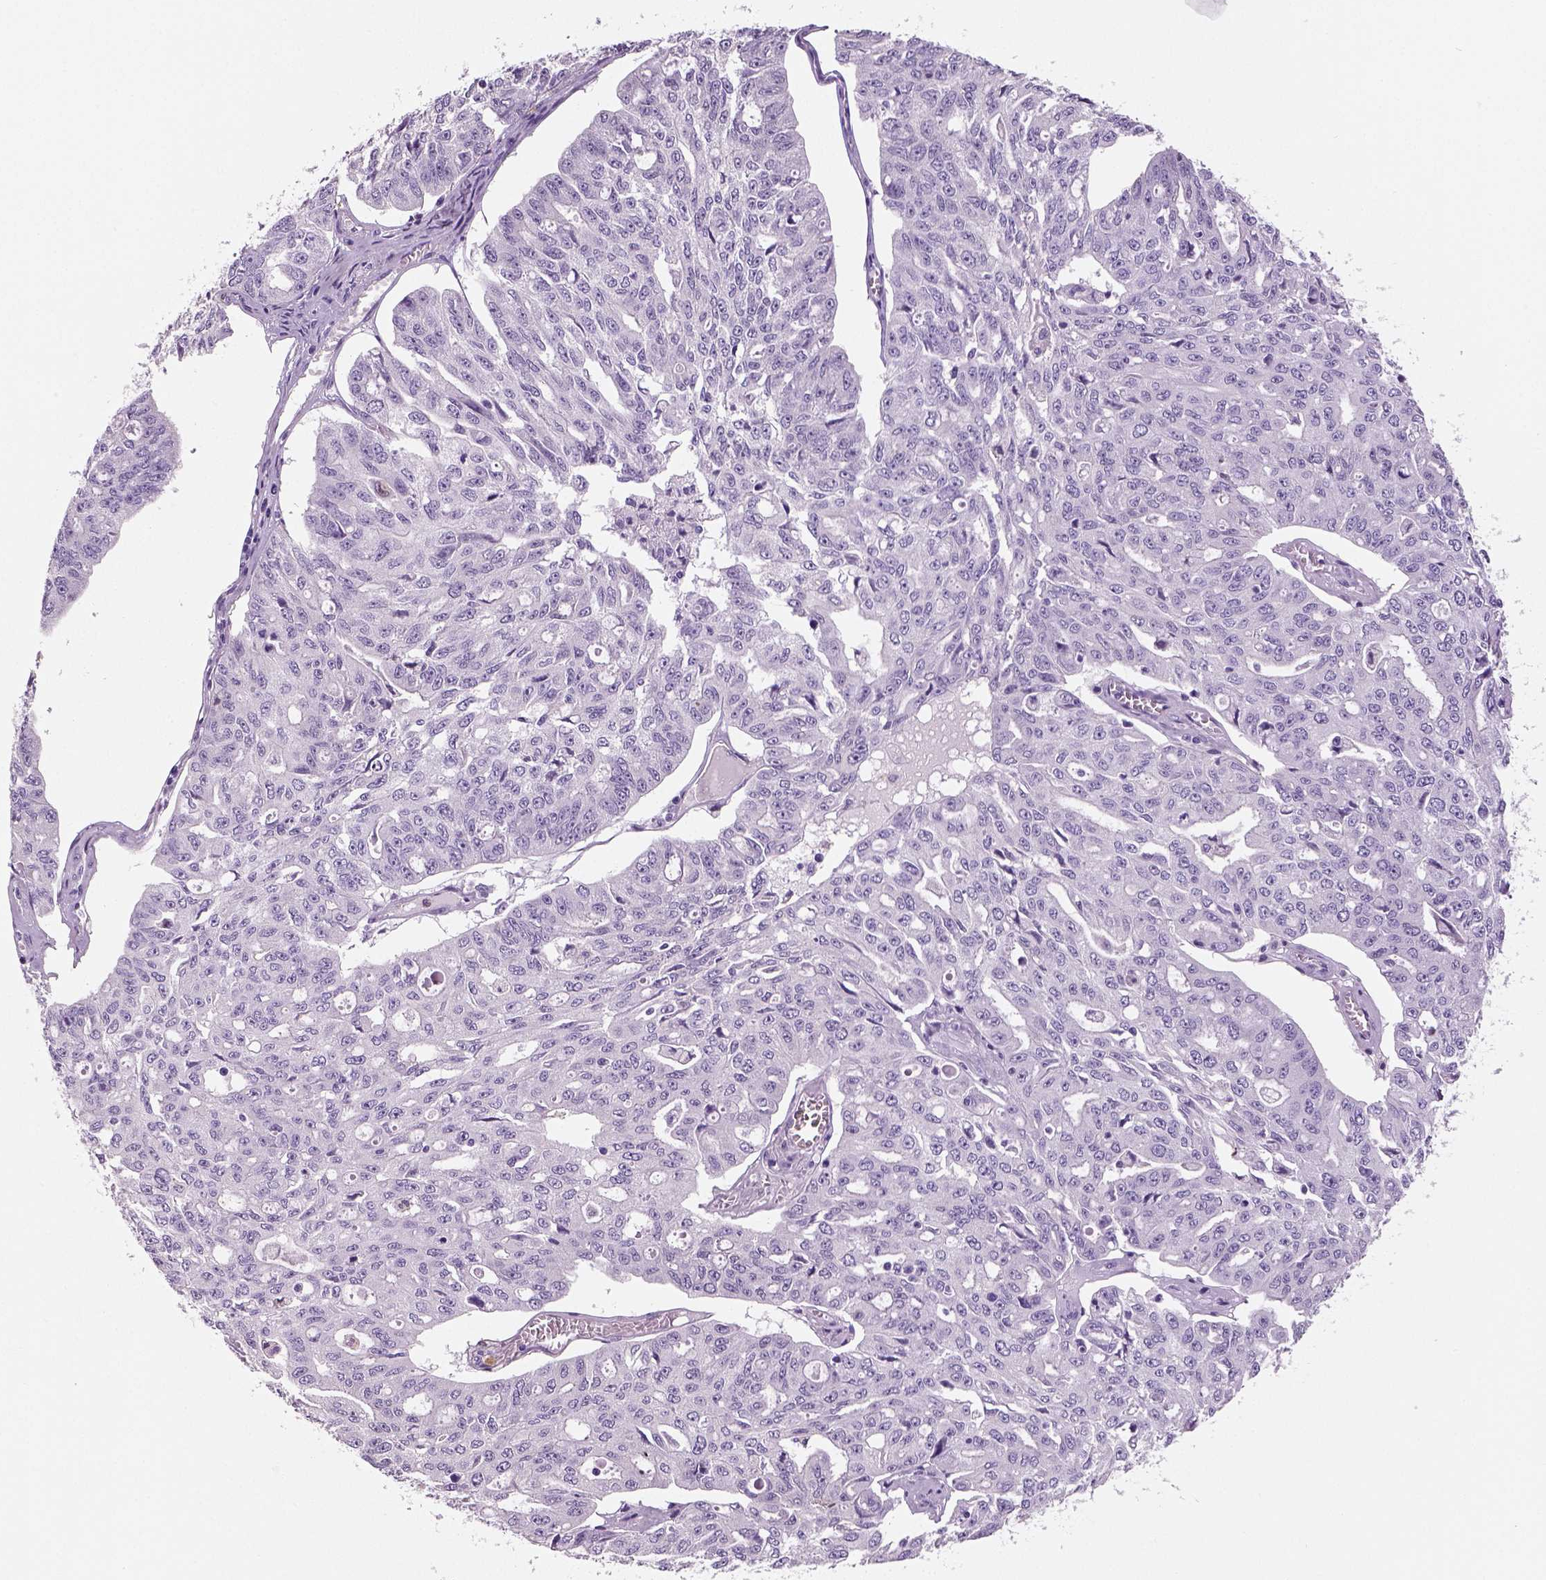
{"staining": {"intensity": "negative", "quantity": "none", "location": "none"}, "tissue": "ovarian cancer", "cell_type": "Tumor cells", "image_type": "cancer", "snomed": [{"axis": "morphology", "description": "Carcinoma, endometroid"}, {"axis": "topography", "description": "Ovary"}], "caption": "This is an immunohistochemistry (IHC) image of human ovarian cancer. There is no expression in tumor cells.", "gene": "NECAB2", "patient": {"sex": "female", "age": 65}}